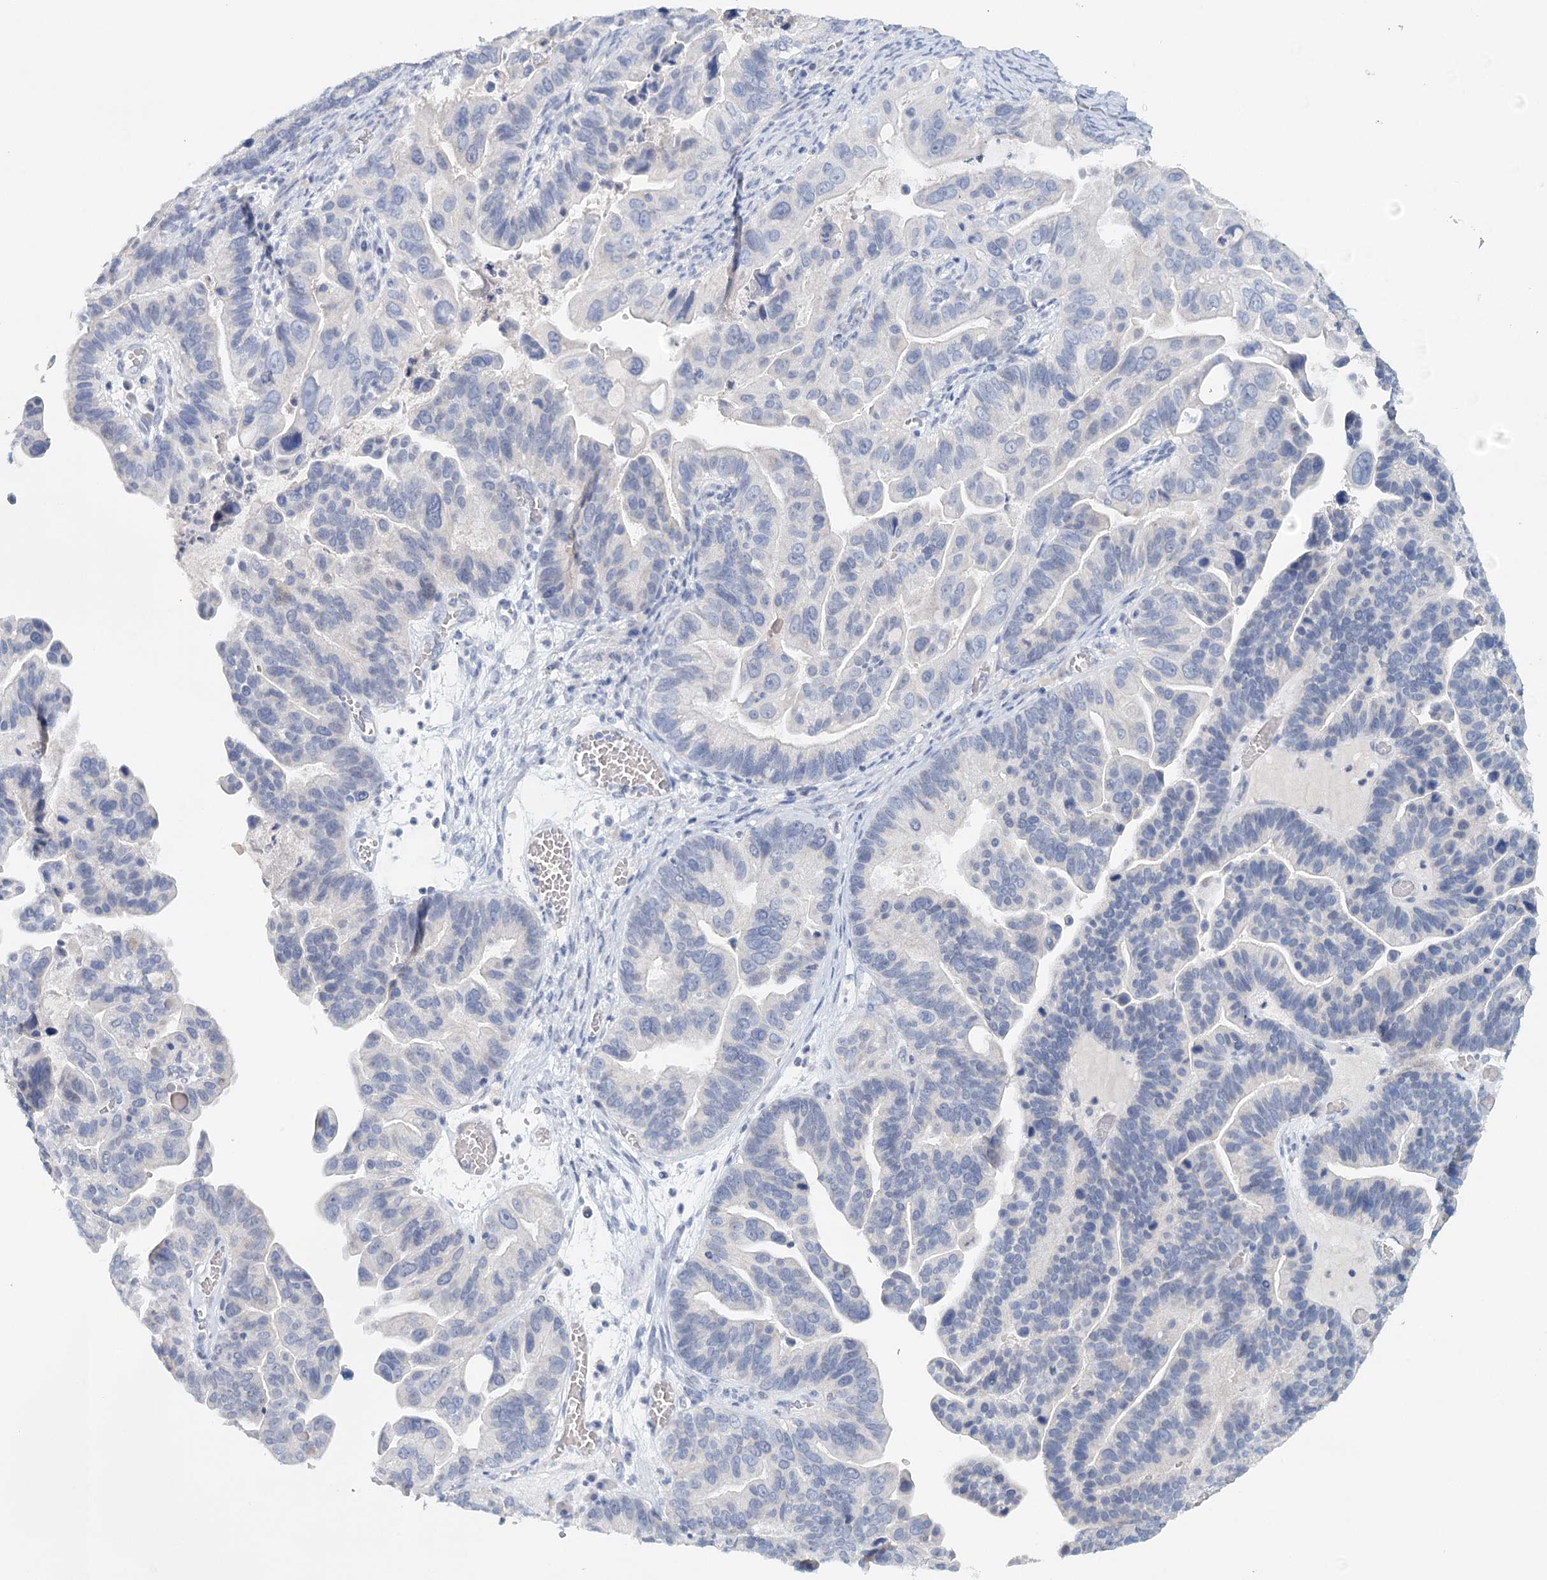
{"staining": {"intensity": "negative", "quantity": "none", "location": "none"}, "tissue": "ovarian cancer", "cell_type": "Tumor cells", "image_type": "cancer", "snomed": [{"axis": "morphology", "description": "Cystadenocarcinoma, serous, NOS"}, {"axis": "topography", "description": "Ovary"}], "caption": "An image of ovarian cancer (serous cystadenocarcinoma) stained for a protein demonstrates no brown staining in tumor cells.", "gene": "HSPA4L", "patient": {"sex": "female", "age": 56}}